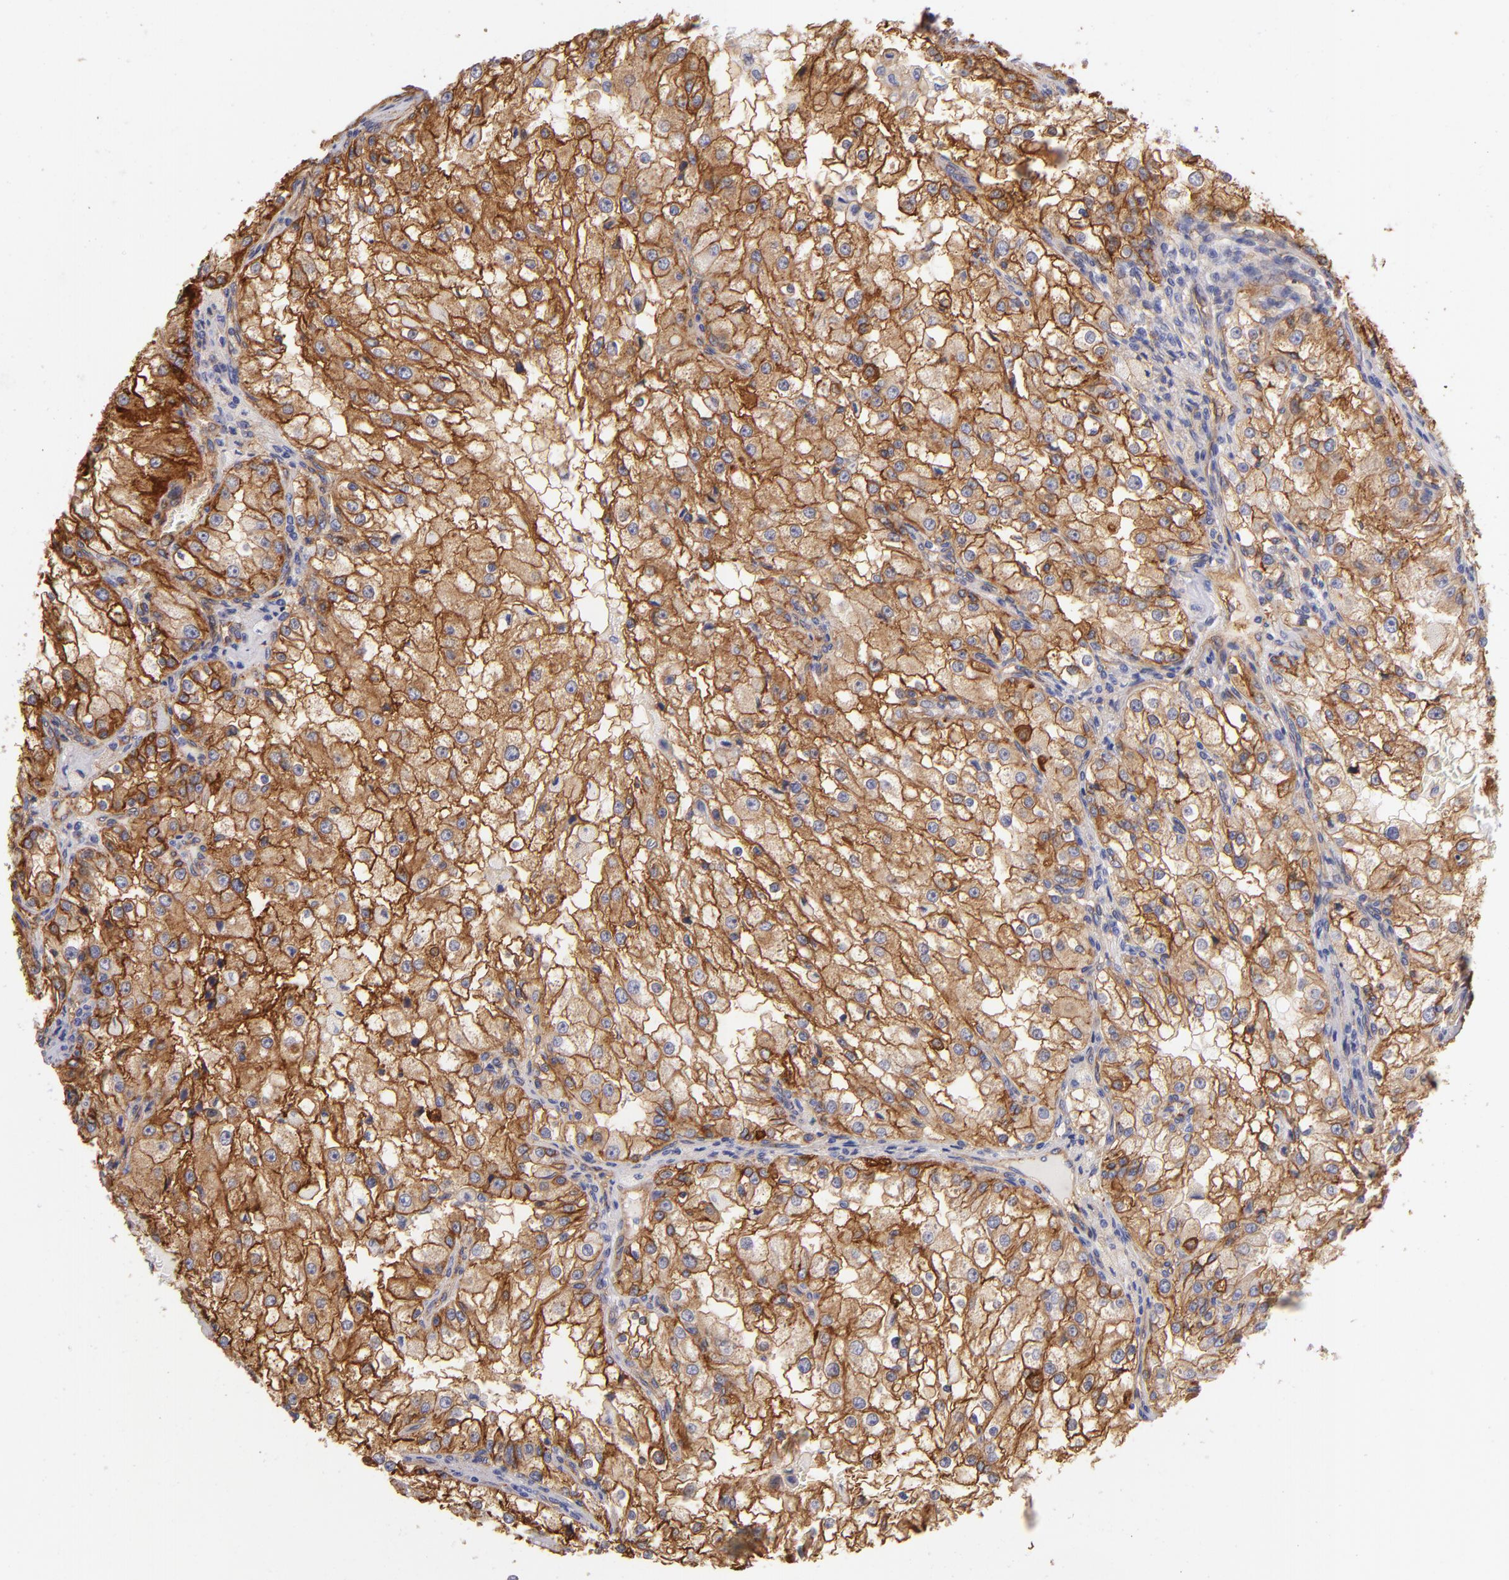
{"staining": {"intensity": "moderate", "quantity": ">75%", "location": "cytoplasmic/membranous"}, "tissue": "renal cancer", "cell_type": "Tumor cells", "image_type": "cancer", "snomed": [{"axis": "morphology", "description": "Adenocarcinoma, NOS"}, {"axis": "topography", "description": "Kidney"}], "caption": "Renal cancer stained for a protein demonstrates moderate cytoplasmic/membranous positivity in tumor cells.", "gene": "CD151", "patient": {"sex": "female", "age": 74}}